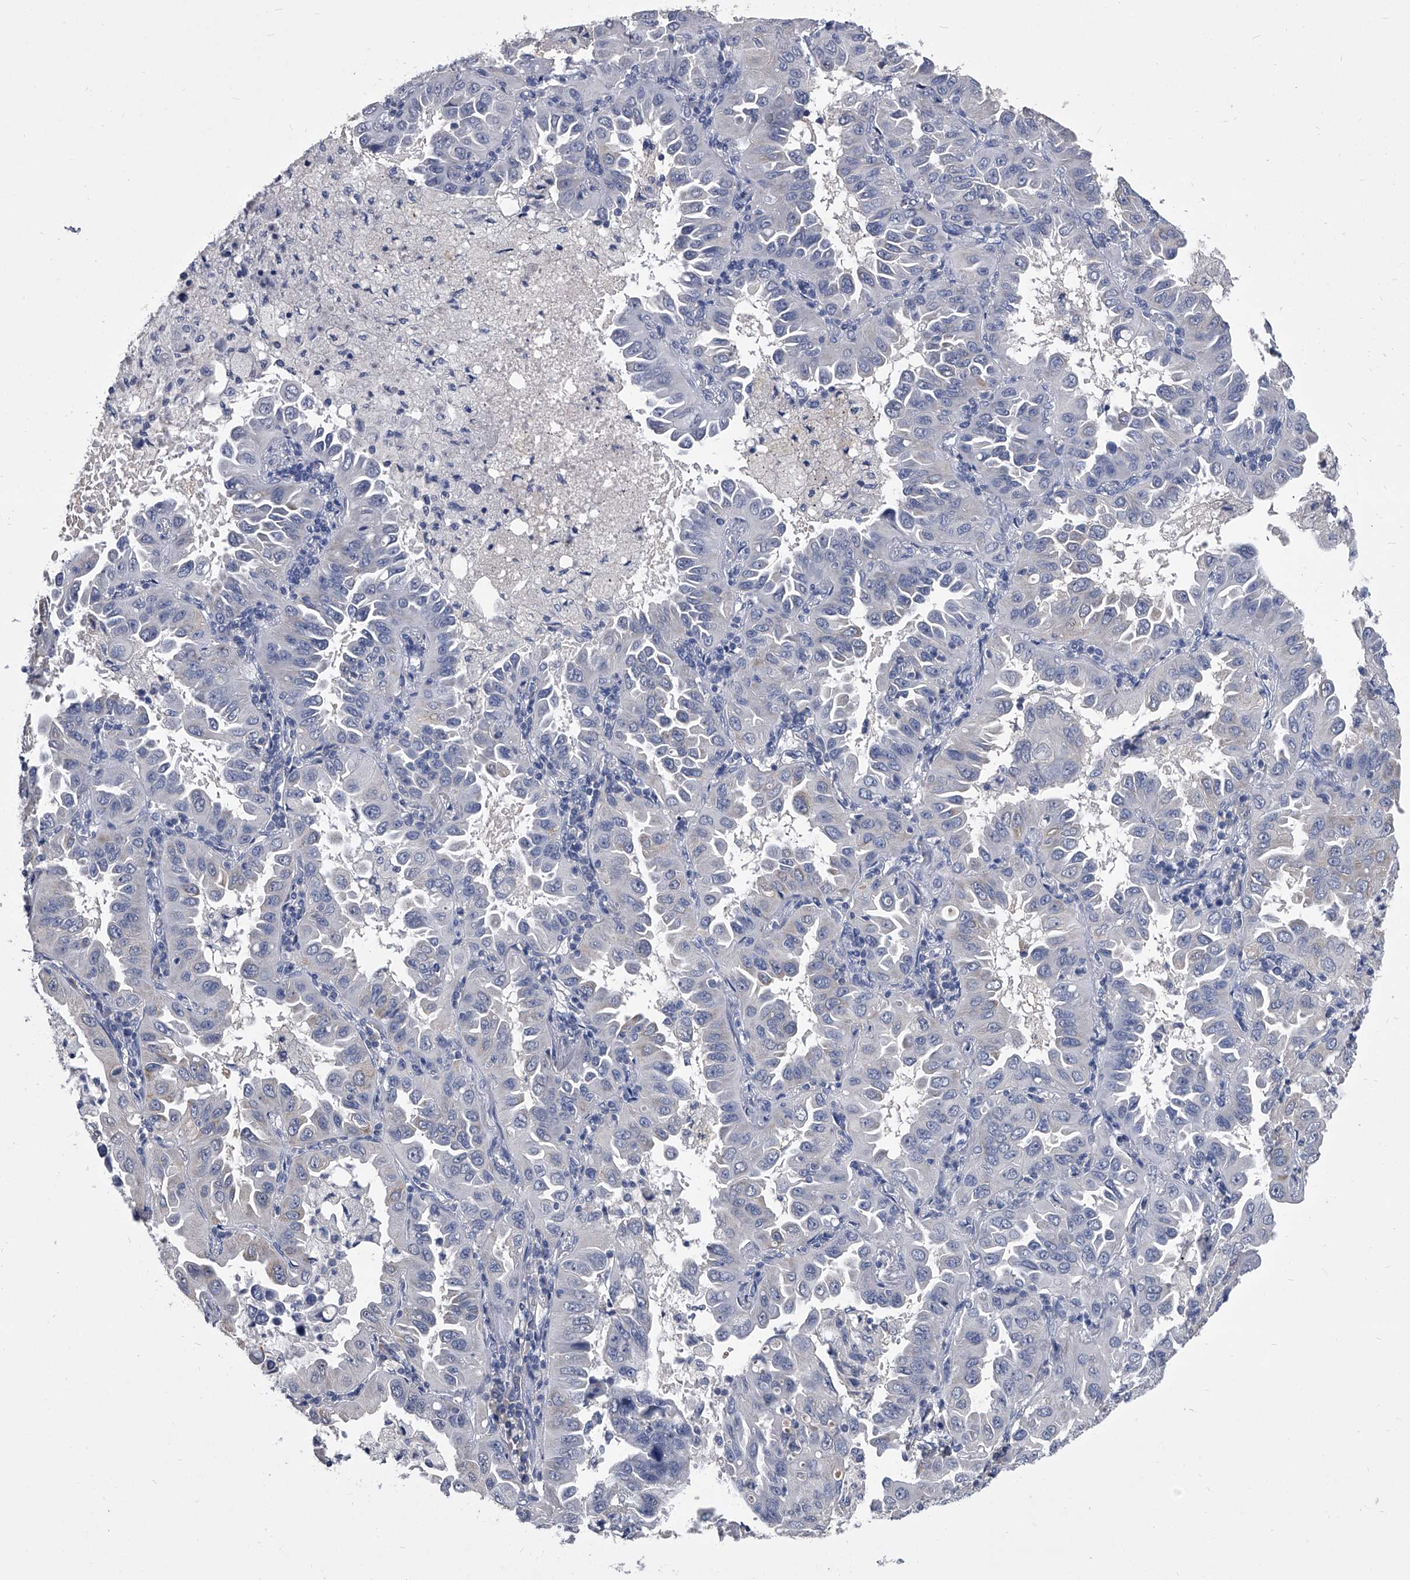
{"staining": {"intensity": "negative", "quantity": "none", "location": "none"}, "tissue": "lung cancer", "cell_type": "Tumor cells", "image_type": "cancer", "snomed": [{"axis": "morphology", "description": "Adenocarcinoma, NOS"}, {"axis": "topography", "description": "Lung"}], "caption": "Lung cancer (adenocarcinoma) was stained to show a protein in brown. There is no significant positivity in tumor cells. (IHC, brightfield microscopy, high magnification).", "gene": "BCAS1", "patient": {"sex": "male", "age": 64}}